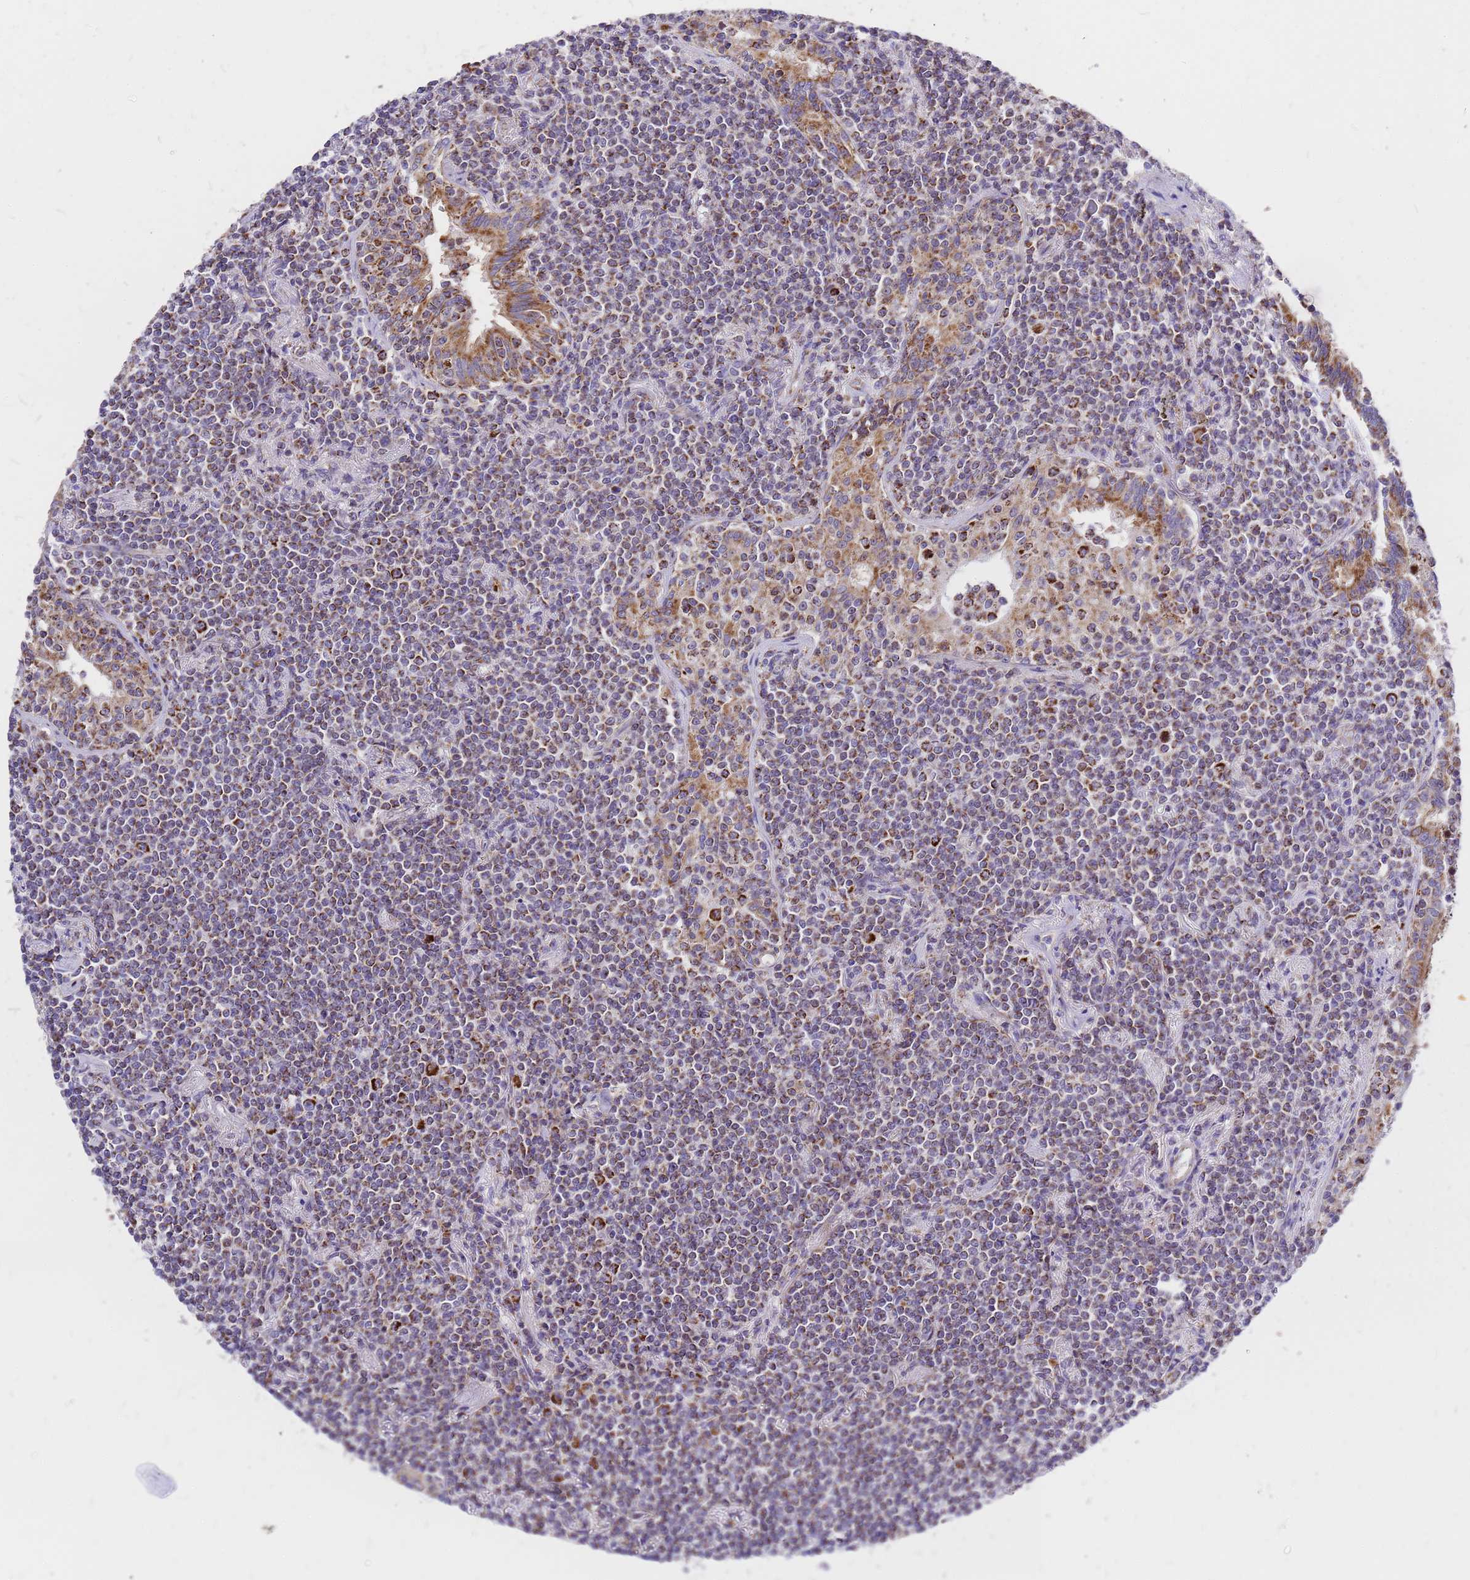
{"staining": {"intensity": "moderate", "quantity": "25%-75%", "location": "cytoplasmic/membranous"}, "tissue": "lymphoma", "cell_type": "Tumor cells", "image_type": "cancer", "snomed": [{"axis": "morphology", "description": "Malignant lymphoma, non-Hodgkin's type, Low grade"}, {"axis": "topography", "description": "Lung"}], "caption": "Protein expression by IHC shows moderate cytoplasmic/membranous staining in about 25%-75% of tumor cells in low-grade malignant lymphoma, non-Hodgkin's type.", "gene": "MRPS26", "patient": {"sex": "female", "age": 71}}